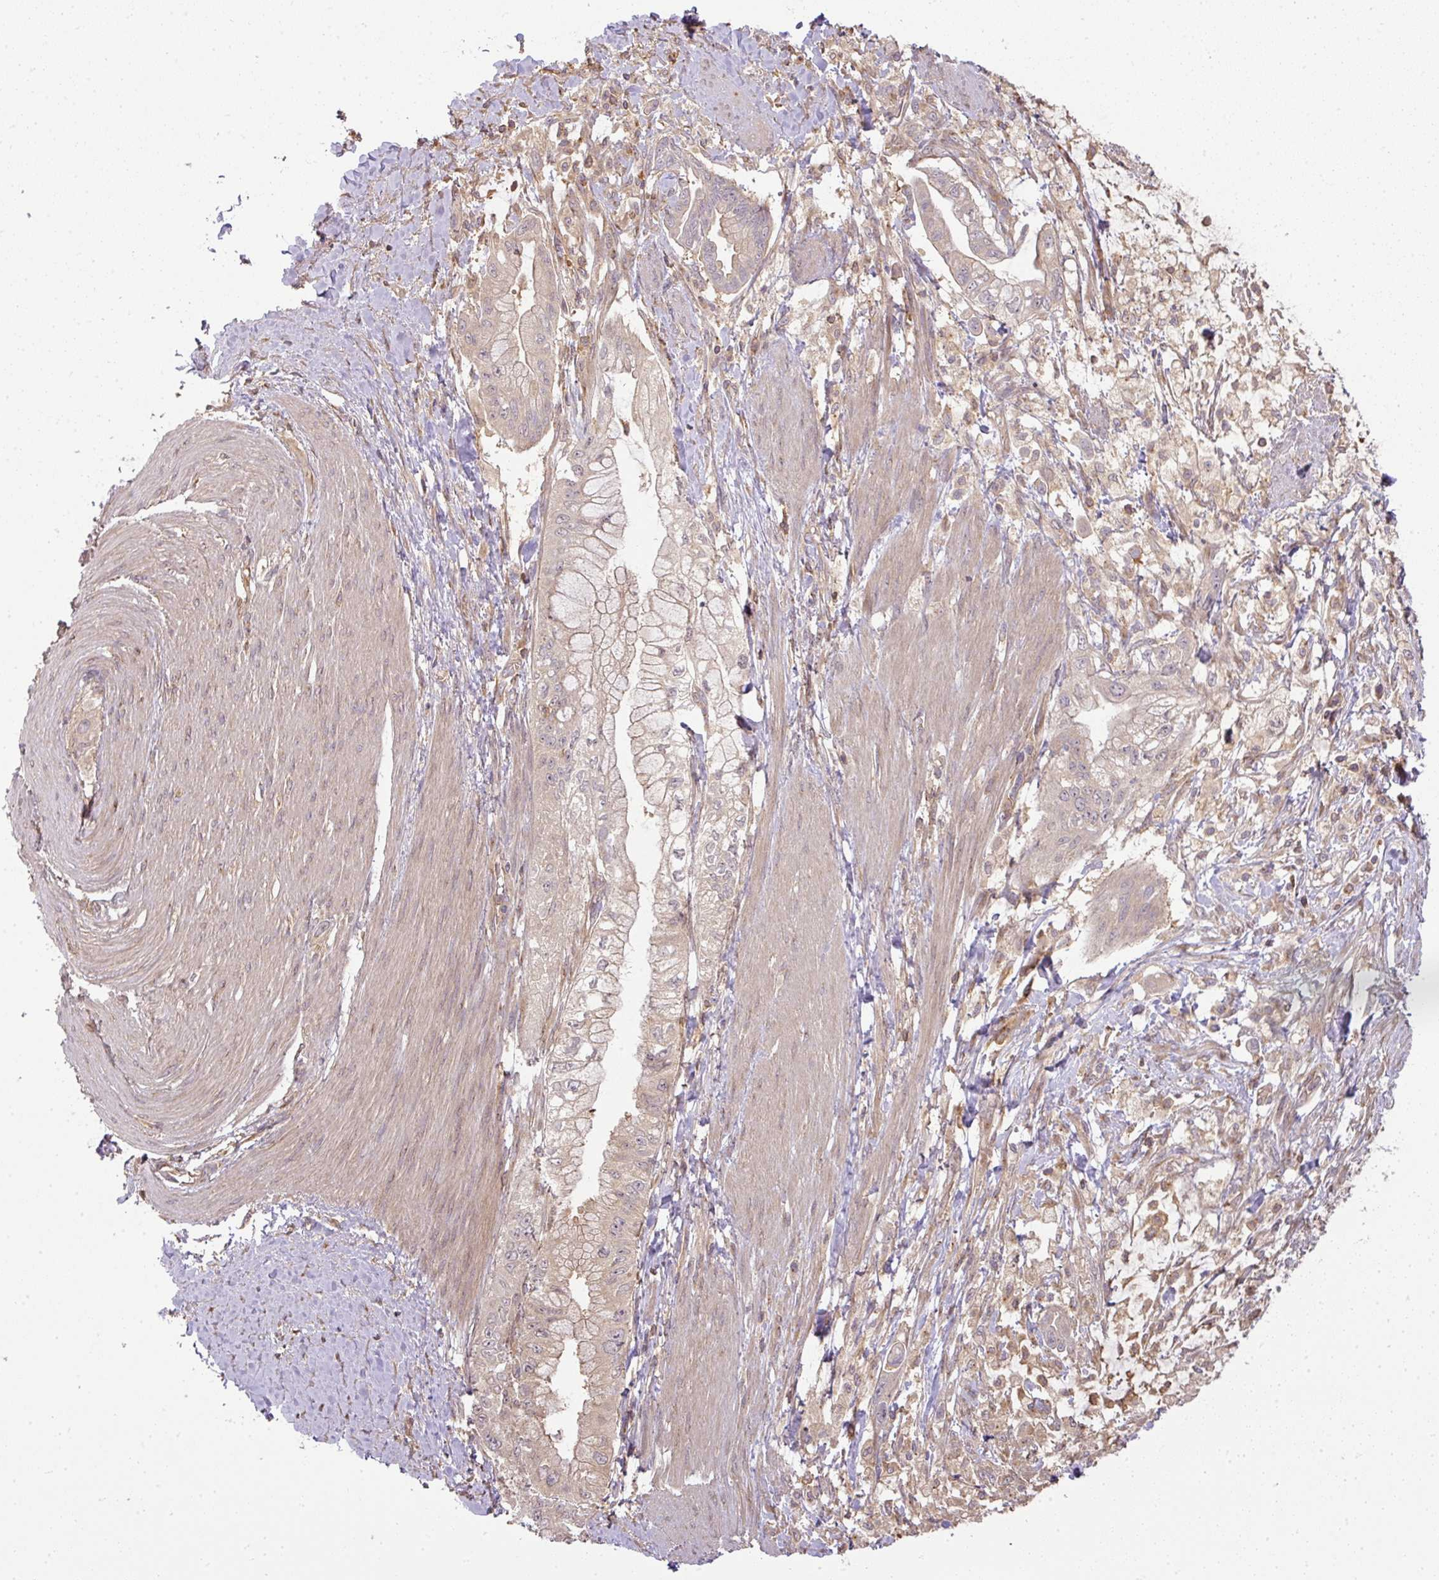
{"staining": {"intensity": "weak", "quantity": ">75%", "location": "cytoplasmic/membranous"}, "tissue": "pancreatic cancer", "cell_type": "Tumor cells", "image_type": "cancer", "snomed": [{"axis": "morphology", "description": "Adenocarcinoma, NOS"}, {"axis": "topography", "description": "Pancreas"}], "caption": "Immunohistochemistry (DAB) staining of human pancreatic adenocarcinoma reveals weak cytoplasmic/membranous protein staining in approximately >75% of tumor cells.", "gene": "TCL1B", "patient": {"sex": "male", "age": 48}}